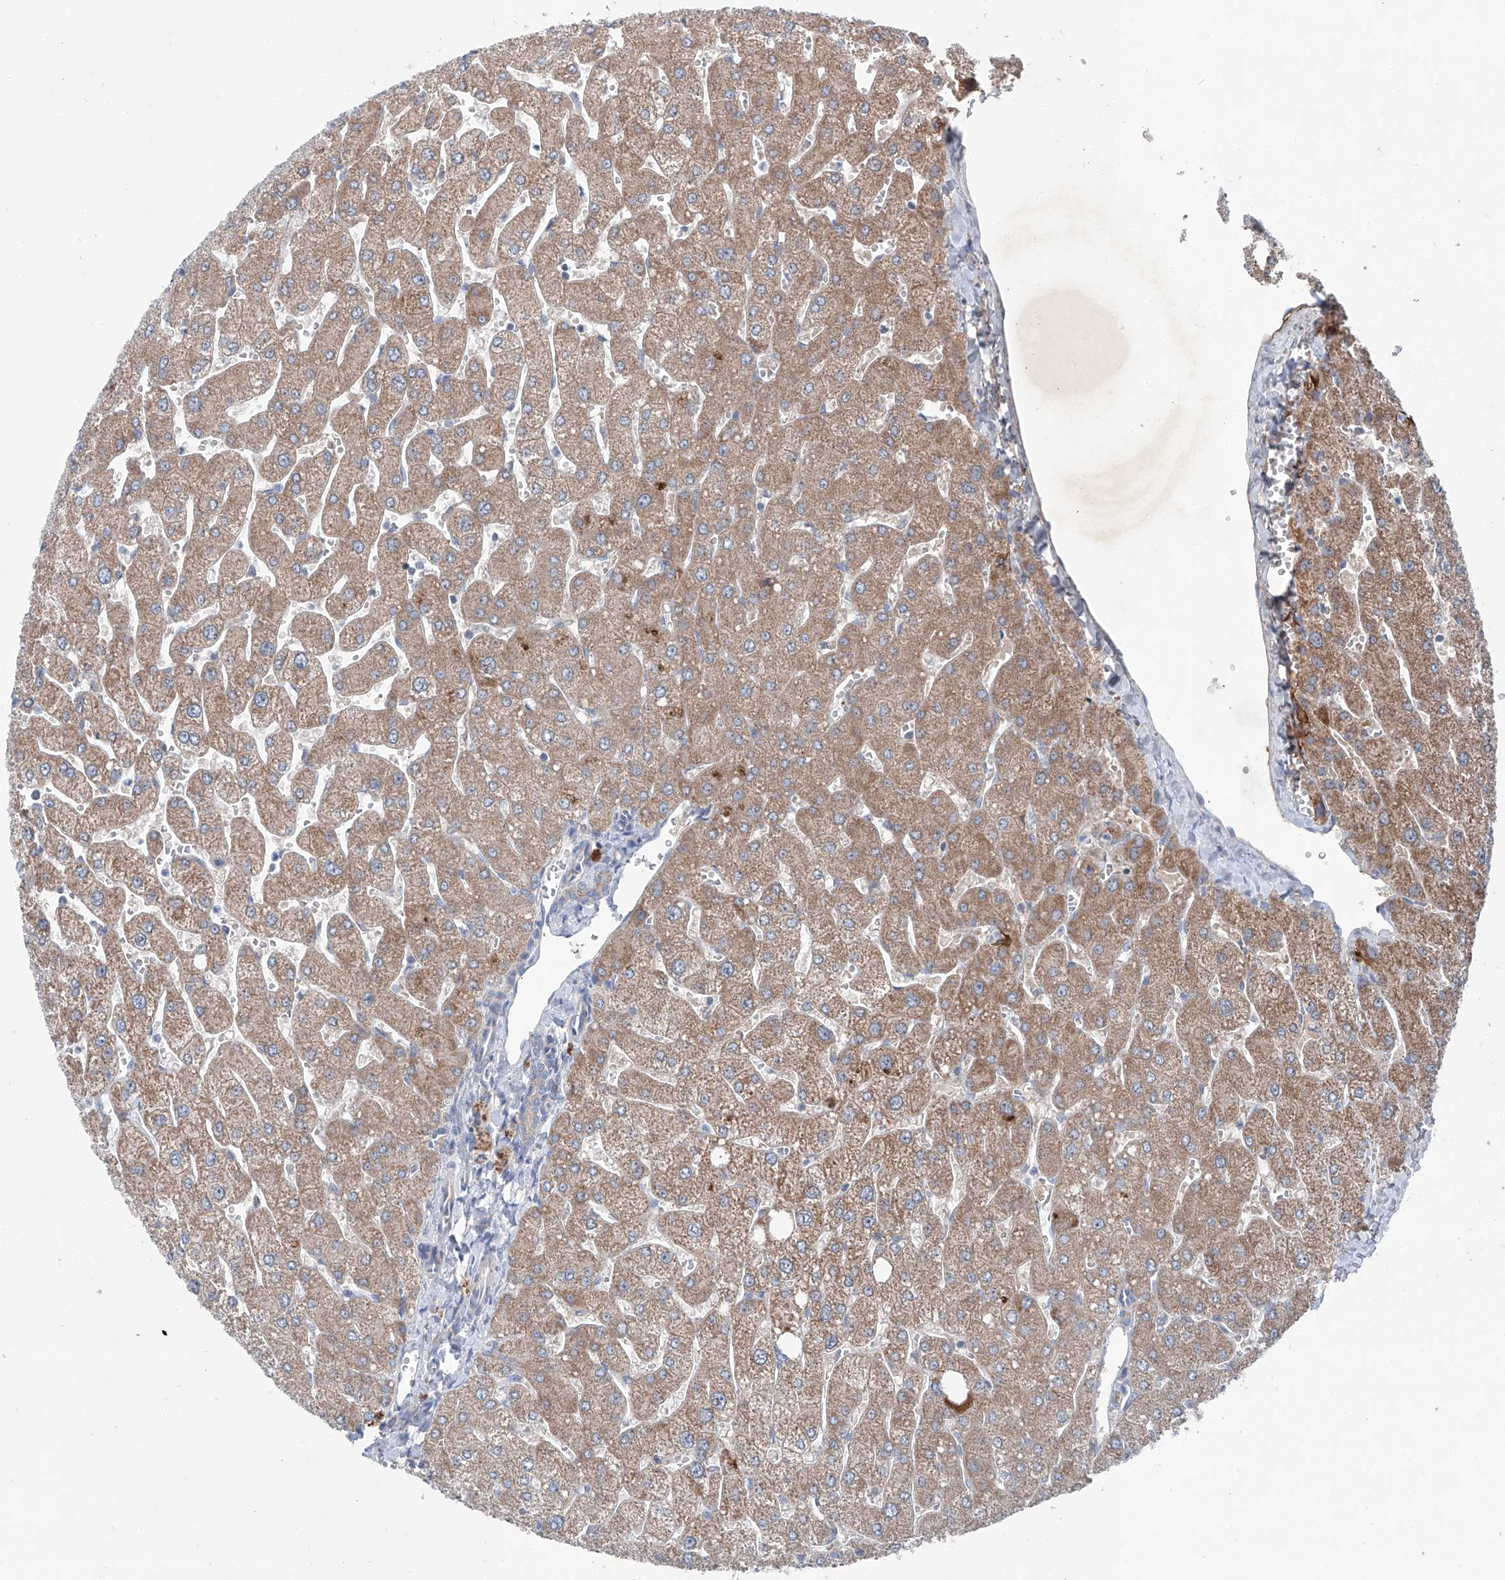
{"staining": {"intensity": "weak", "quantity": "<25%", "location": "cytoplasmic/membranous"}, "tissue": "liver", "cell_type": "Cholangiocytes", "image_type": "normal", "snomed": [{"axis": "morphology", "description": "Normal tissue, NOS"}, {"axis": "topography", "description": "Liver"}], "caption": "Cholangiocytes show no significant protein staining in unremarkable liver. (DAB (3,3'-diaminobenzidine) immunohistochemistry (IHC), high magnification).", "gene": "SIX4", "patient": {"sex": "male", "age": 55}}